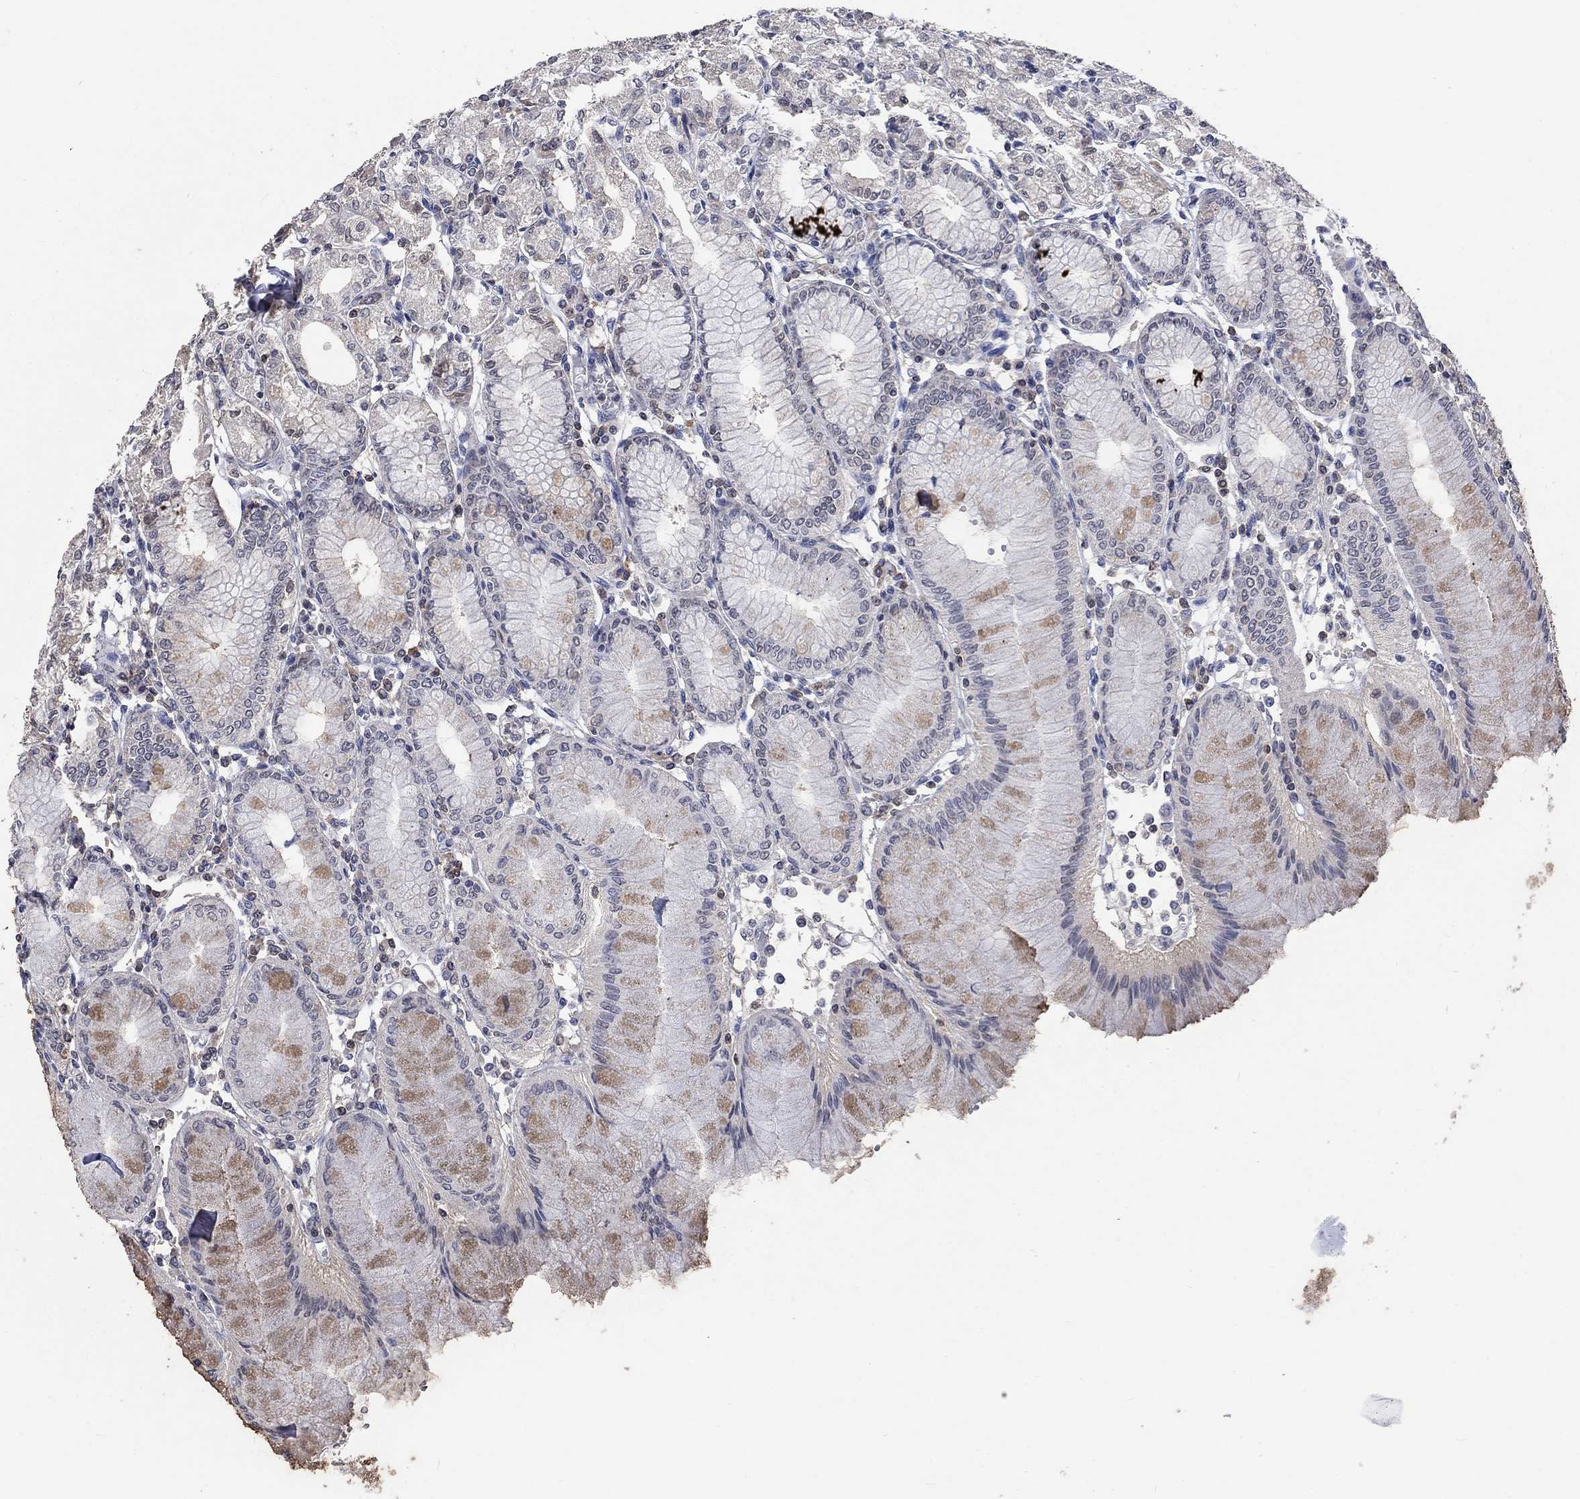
{"staining": {"intensity": "weak", "quantity": "<25%", "location": "cytoplasmic/membranous"}, "tissue": "stomach", "cell_type": "Glandular cells", "image_type": "normal", "snomed": [{"axis": "morphology", "description": "Normal tissue, NOS"}, {"axis": "topography", "description": "Skeletal muscle"}, {"axis": "topography", "description": "Stomach"}], "caption": "DAB (3,3'-diaminobenzidine) immunohistochemical staining of normal stomach demonstrates no significant staining in glandular cells. (DAB (3,3'-diaminobenzidine) IHC, high magnification).", "gene": "ZBTB18", "patient": {"sex": "female", "age": 57}}